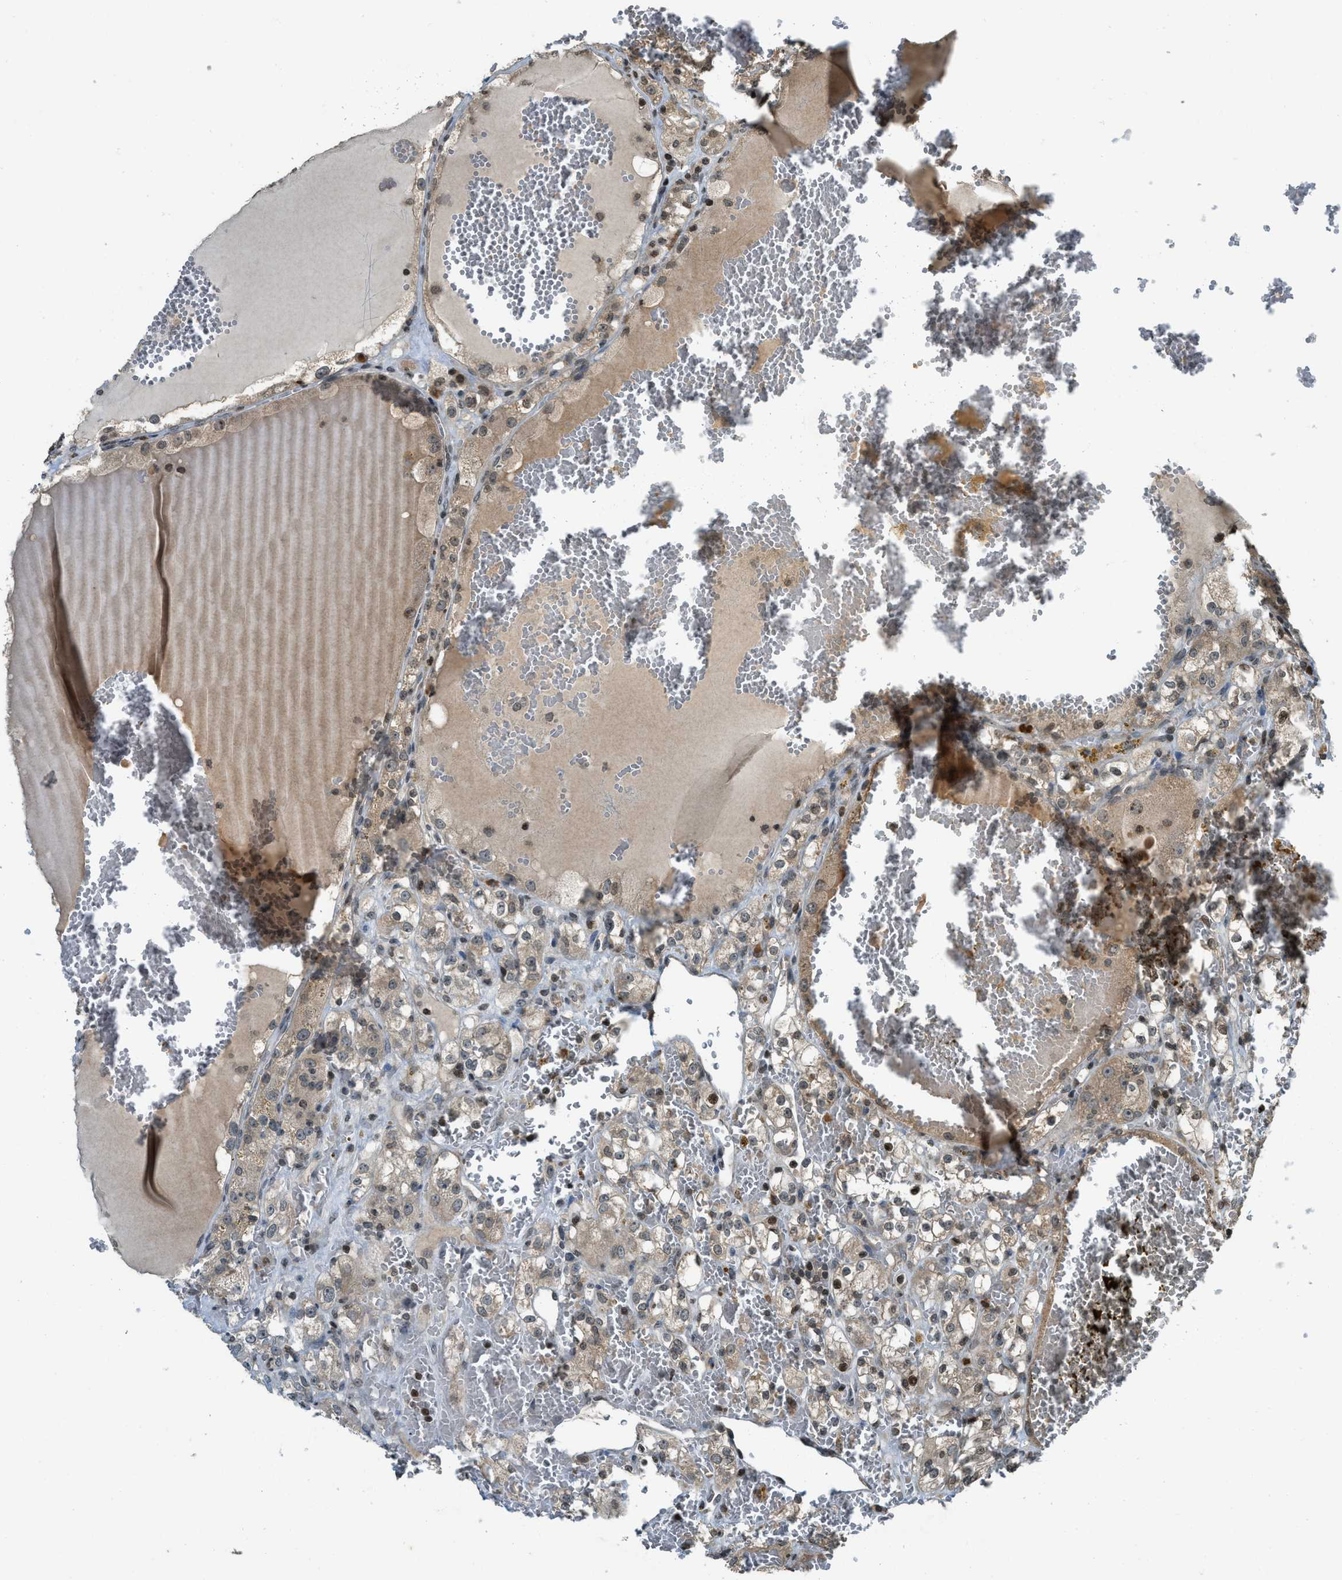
{"staining": {"intensity": "weak", "quantity": ">75%", "location": "cytoplasmic/membranous,nuclear"}, "tissue": "renal cancer", "cell_type": "Tumor cells", "image_type": "cancer", "snomed": [{"axis": "morphology", "description": "Normal tissue, NOS"}, {"axis": "morphology", "description": "Adenocarcinoma, NOS"}, {"axis": "topography", "description": "Kidney"}], "caption": "Protein analysis of adenocarcinoma (renal) tissue shows weak cytoplasmic/membranous and nuclear staining in approximately >75% of tumor cells.", "gene": "SIAH1", "patient": {"sex": "male", "age": 61}}